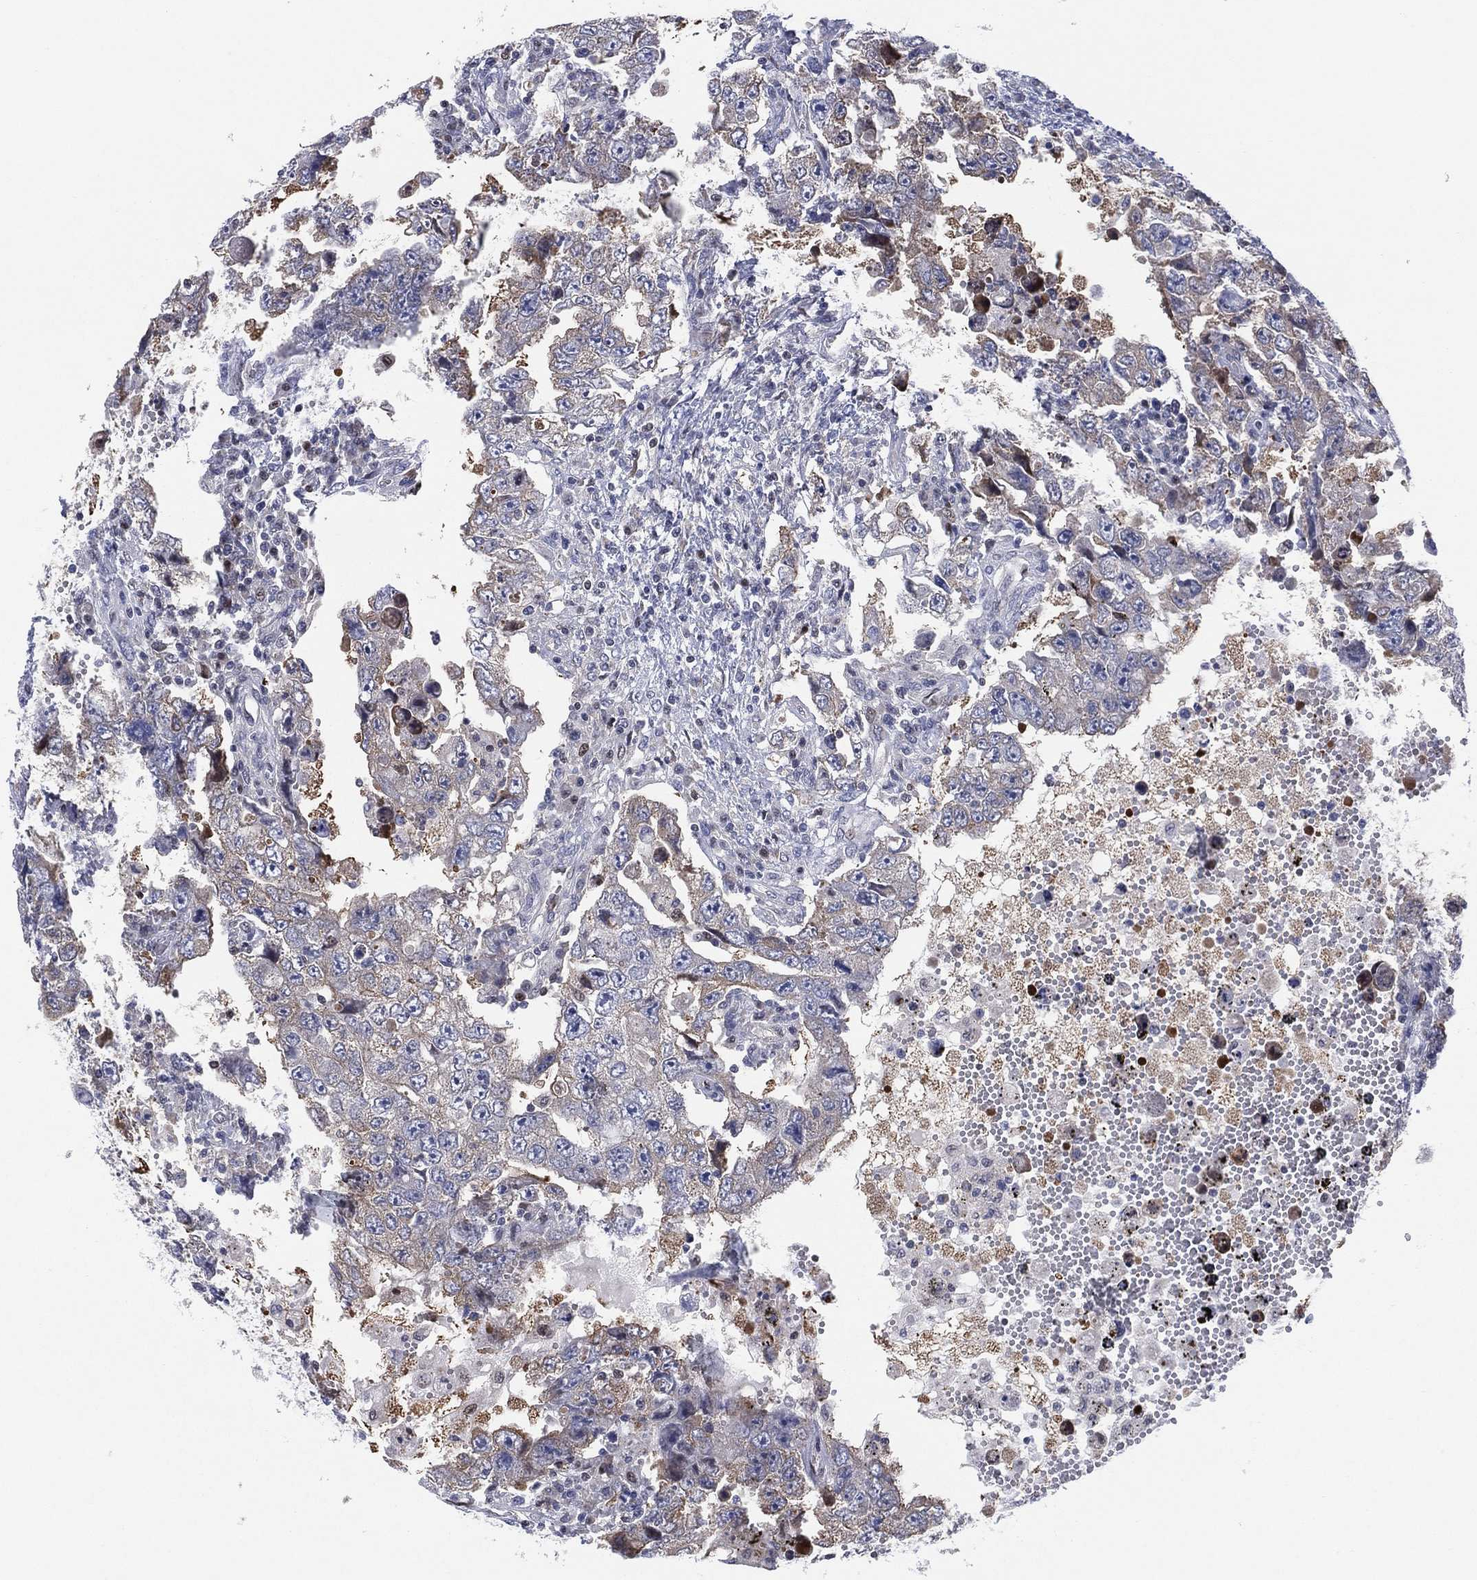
{"staining": {"intensity": "weak", "quantity": "<25%", "location": "cytoplasmic/membranous"}, "tissue": "testis cancer", "cell_type": "Tumor cells", "image_type": "cancer", "snomed": [{"axis": "morphology", "description": "Carcinoma, Embryonal, NOS"}, {"axis": "topography", "description": "Testis"}], "caption": "Immunohistochemical staining of testis cancer (embryonal carcinoma) displays no significant positivity in tumor cells. The staining is performed using DAB (3,3'-diaminobenzidine) brown chromogen with nuclei counter-stained in using hematoxylin.", "gene": "SLC4A4", "patient": {"sex": "male", "age": 26}}